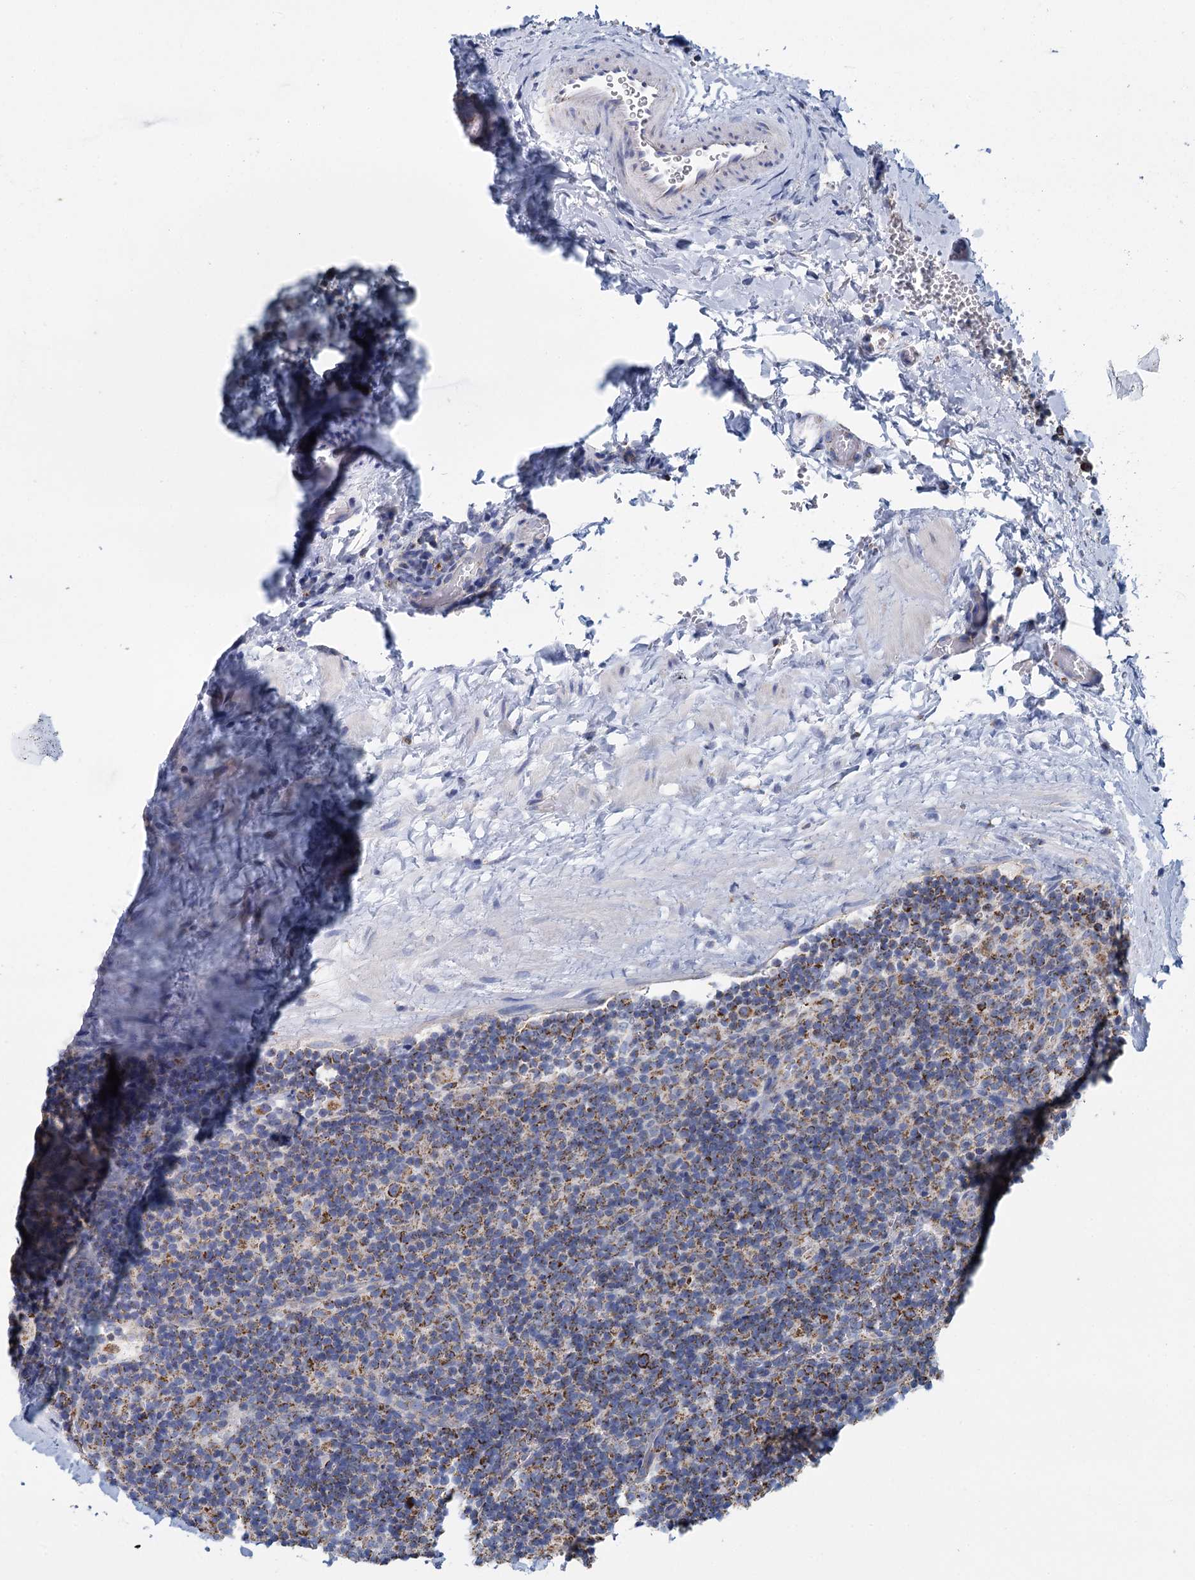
{"staining": {"intensity": "moderate", "quantity": "25%-75%", "location": "cytoplasmic/membranous"}, "tissue": "lymphoma", "cell_type": "Tumor cells", "image_type": "cancer", "snomed": [{"axis": "morphology", "description": "Hodgkin's disease, NOS"}, {"axis": "topography", "description": "Lymph node"}], "caption": "A histopathology image showing moderate cytoplasmic/membranous expression in approximately 25%-75% of tumor cells in lymphoma, as visualized by brown immunohistochemical staining.", "gene": "CCP110", "patient": {"sex": "female", "age": 57}}